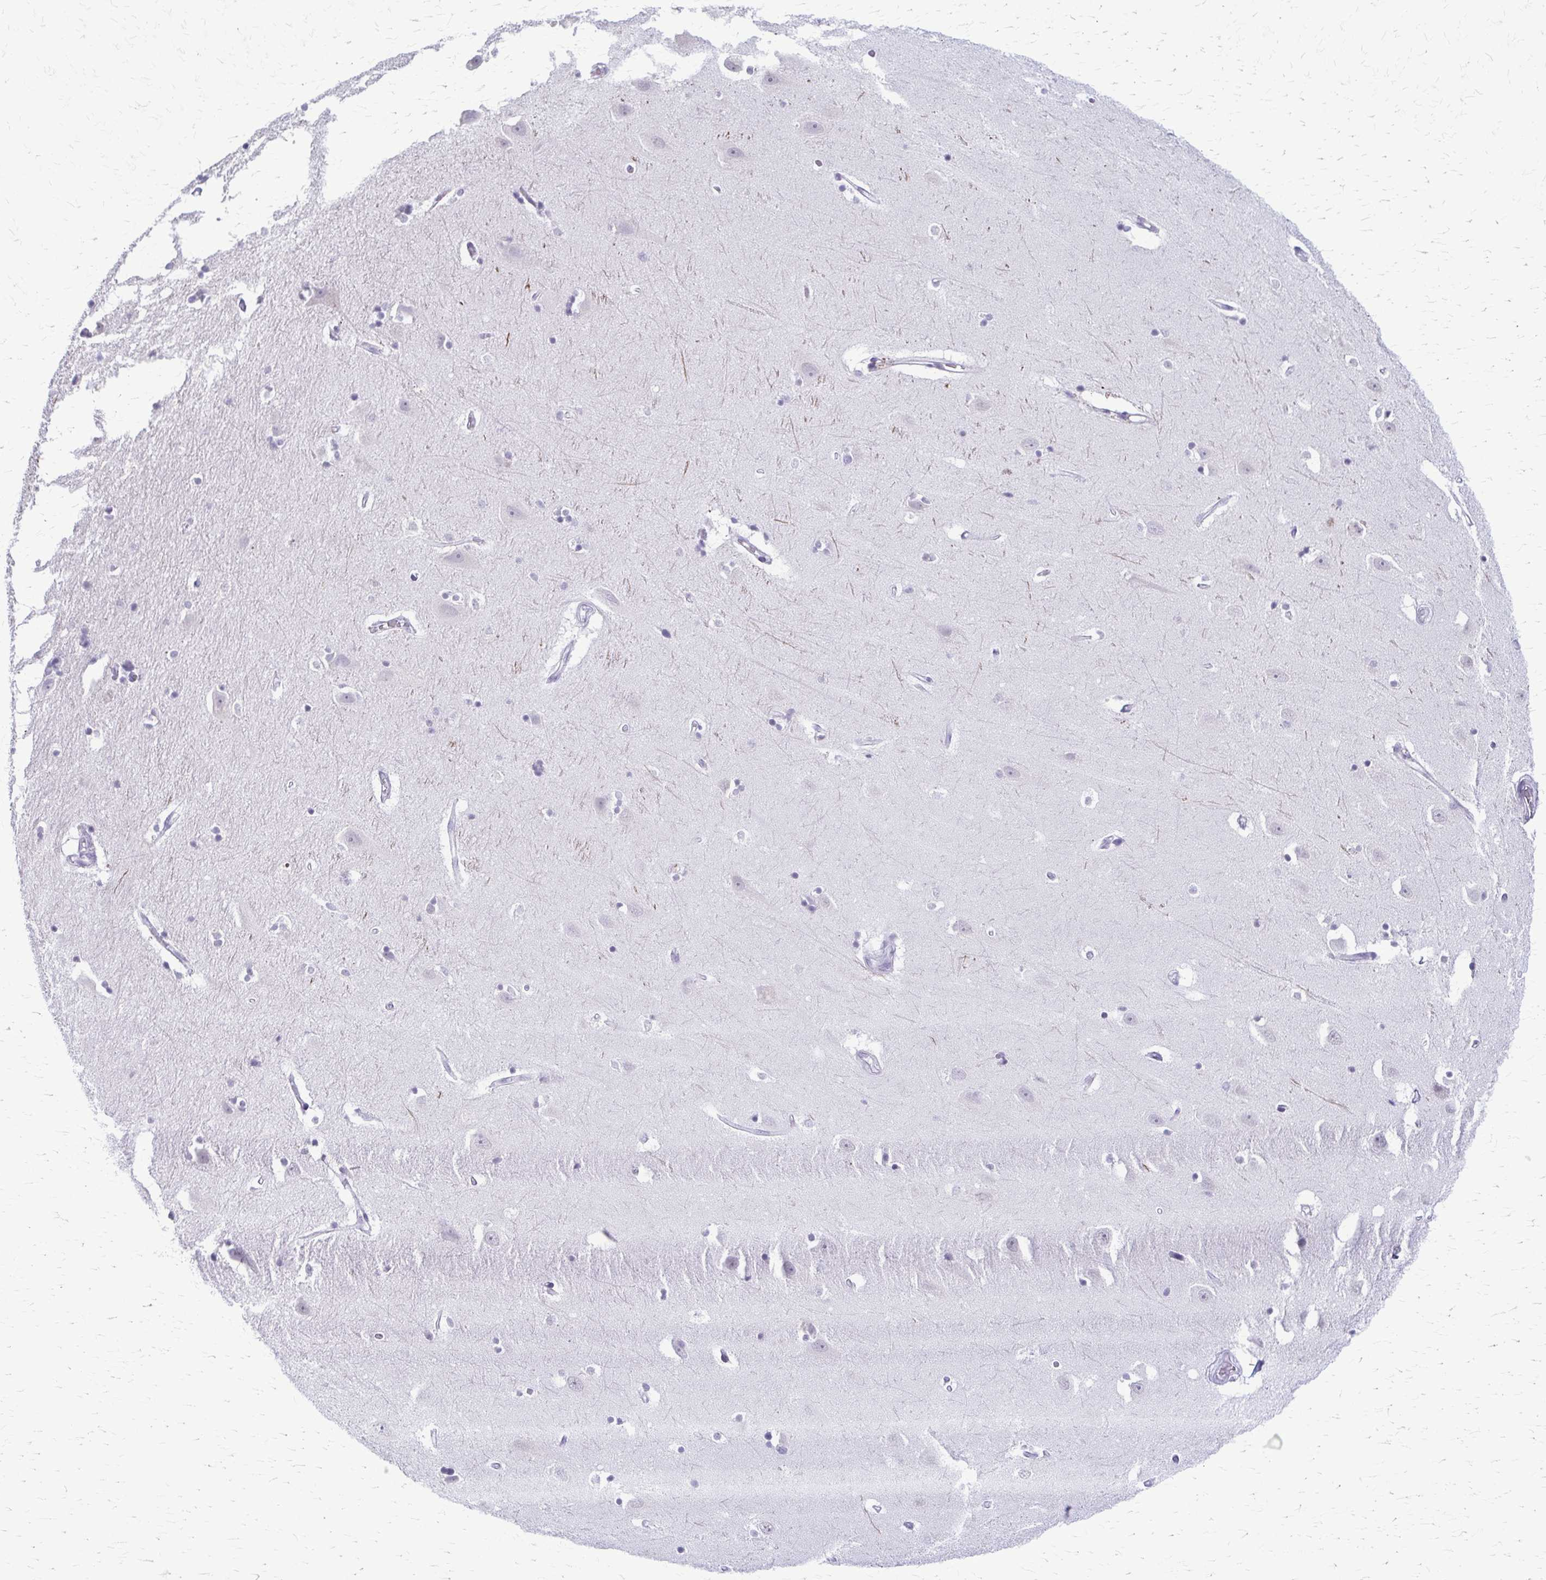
{"staining": {"intensity": "negative", "quantity": "none", "location": "none"}, "tissue": "hippocampus", "cell_type": "Glial cells", "image_type": "normal", "snomed": [{"axis": "morphology", "description": "Normal tissue, NOS"}, {"axis": "topography", "description": "Hippocampus"}], "caption": "Immunohistochemistry (IHC) of unremarkable hippocampus displays no expression in glial cells. The staining was performed using DAB to visualize the protein expression in brown, while the nuclei were stained in blue with hematoxylin (Magnification: 20x).", "gene": "KRT5", "patient": {"sex": "male", "age": 63}}